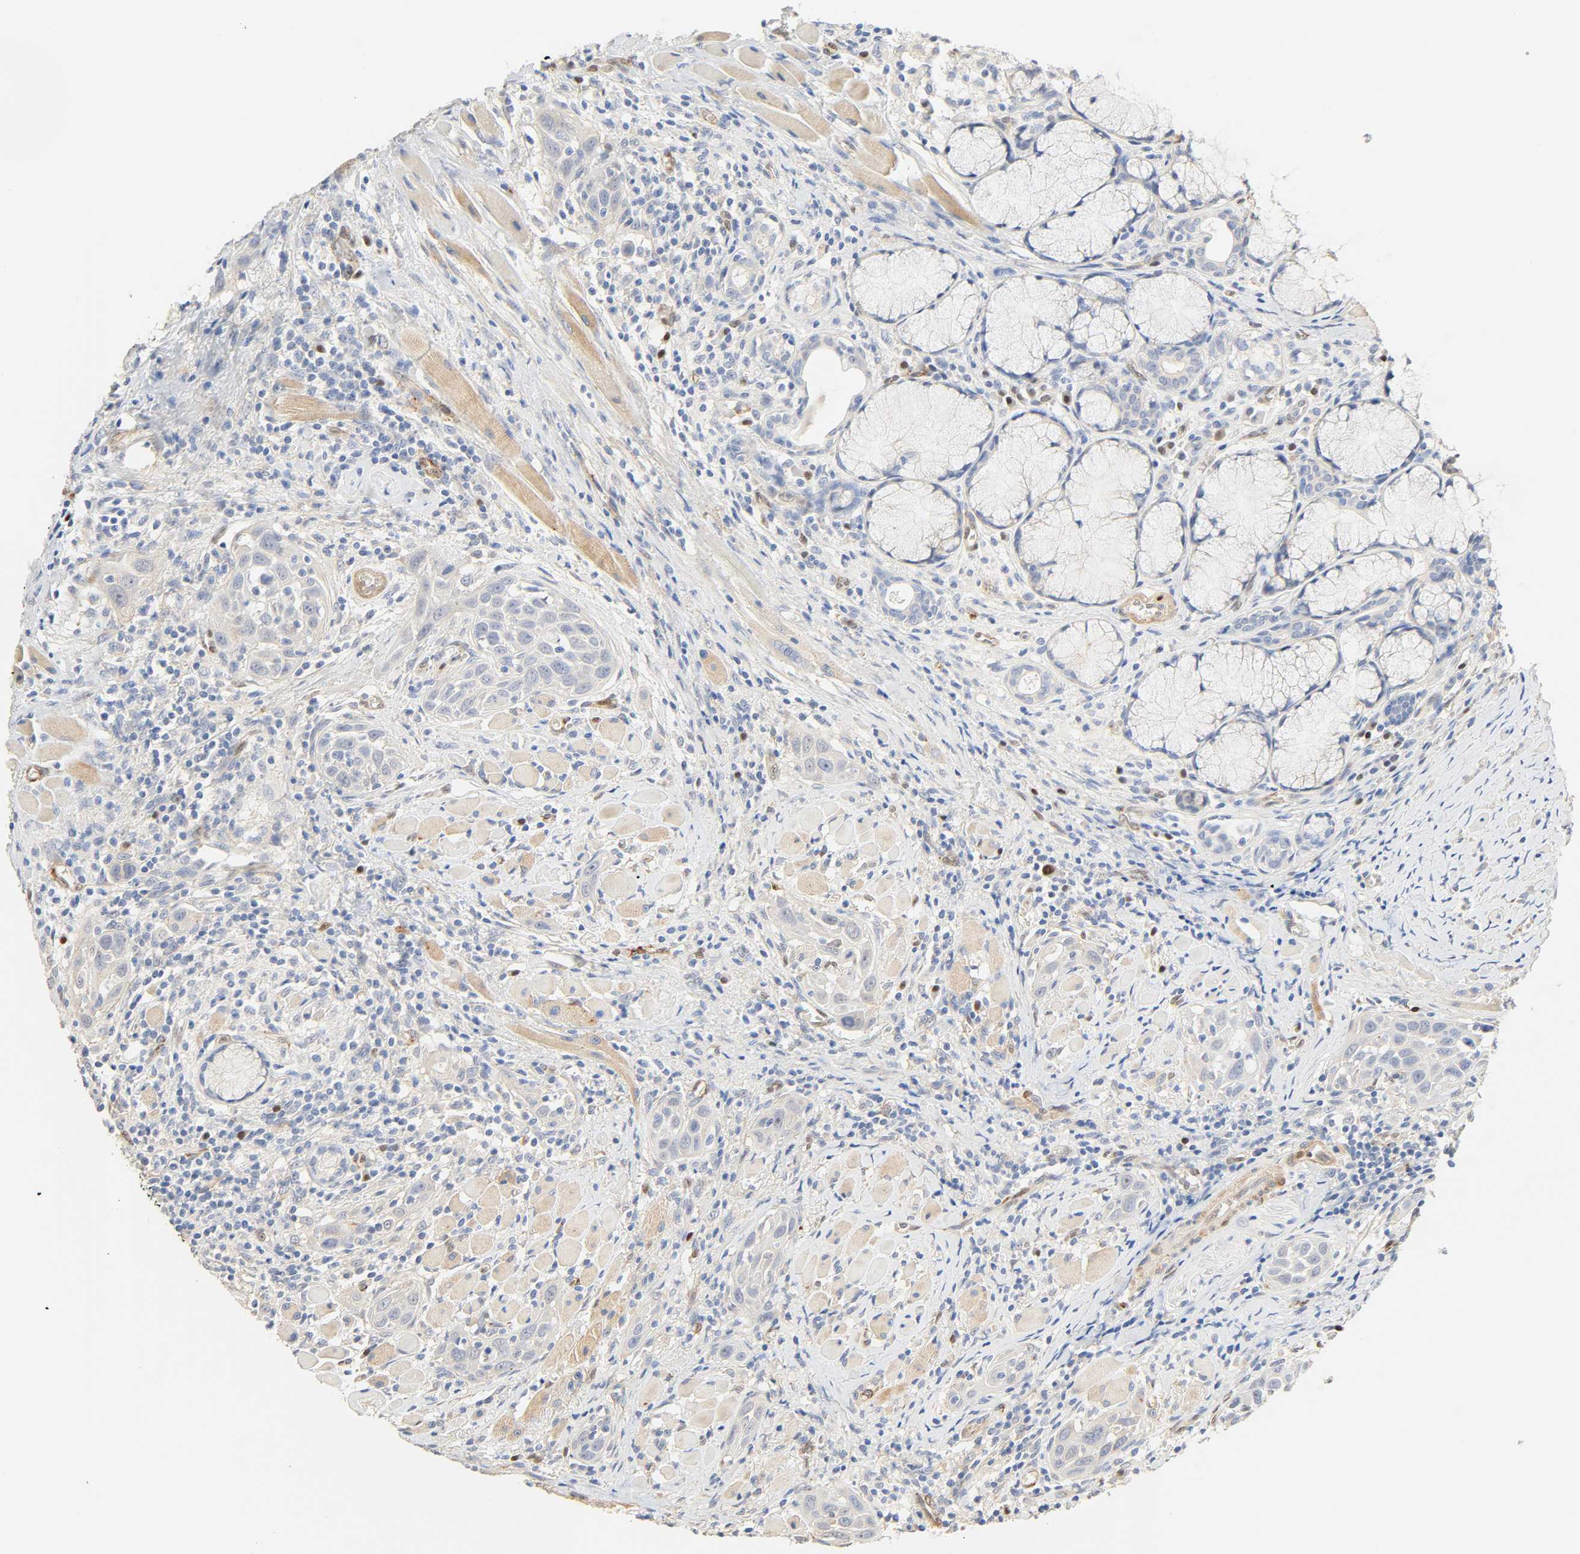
{"staining": {"intensity": "negative", "quantity": "none", "location": "none"}, "tissue": "head and neck cancer", "cell_type": "Tumor cells", "image_type": "cancer", "snomed": [{"axis": "morphology", "description": "Squamous cell carcinoma, NOS"}, {"axis": "topography", "description": "Oral tissue"}, {"axis": "topography", "description": "Head-Neck"}], "caption": "A high-resolution image shows IHC staining of head and neck cancer (squamous cell carcinoma), which exhibits no significant staining in tumor cells.", "gene": "BORCS8-MEF2B", "patient": {"sex": "female", "age": 50}}